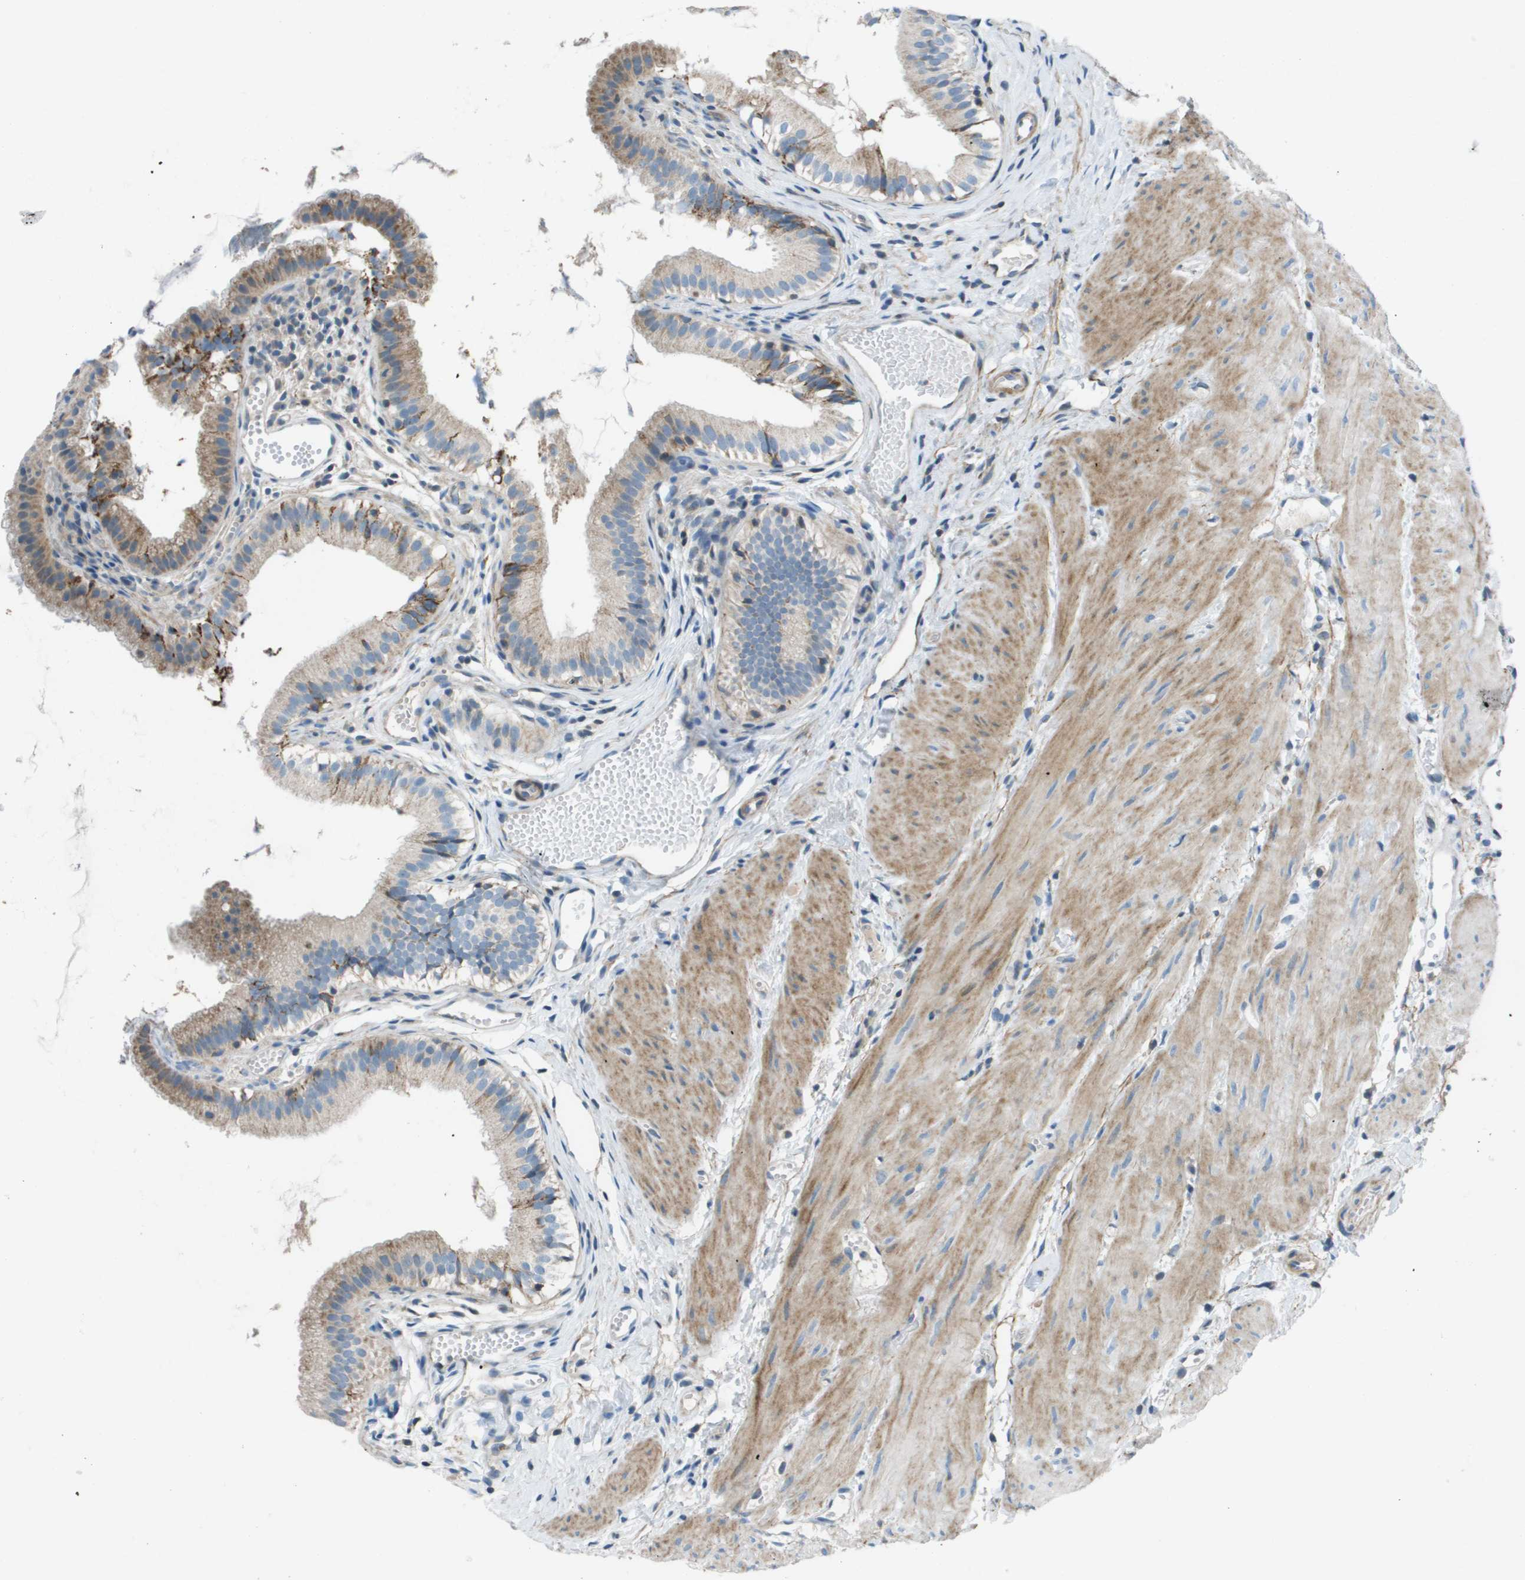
{"staining": {"intensity": "moderate", "quantity": ">75%", "location": "cytoplasmic/membranous"}, "tissue": "gallbladder", "cell_type": "Glandular cells", "image_type": "normal", "snomed": [{"axis": "morphology", "description": "Normal tissue, NOS"}, {"axis": "topography", "description": "Gallbladder"}], "caption": "Protein staining exhibits moderate cytoplasmic/membranous expression in about >75% of glandular cells in benign gallbladder. (Brightfield microscopy of DAB IHC at high magnification).", "gene": "GALNT6", "patient": {"sex": "female", "age": 26}}